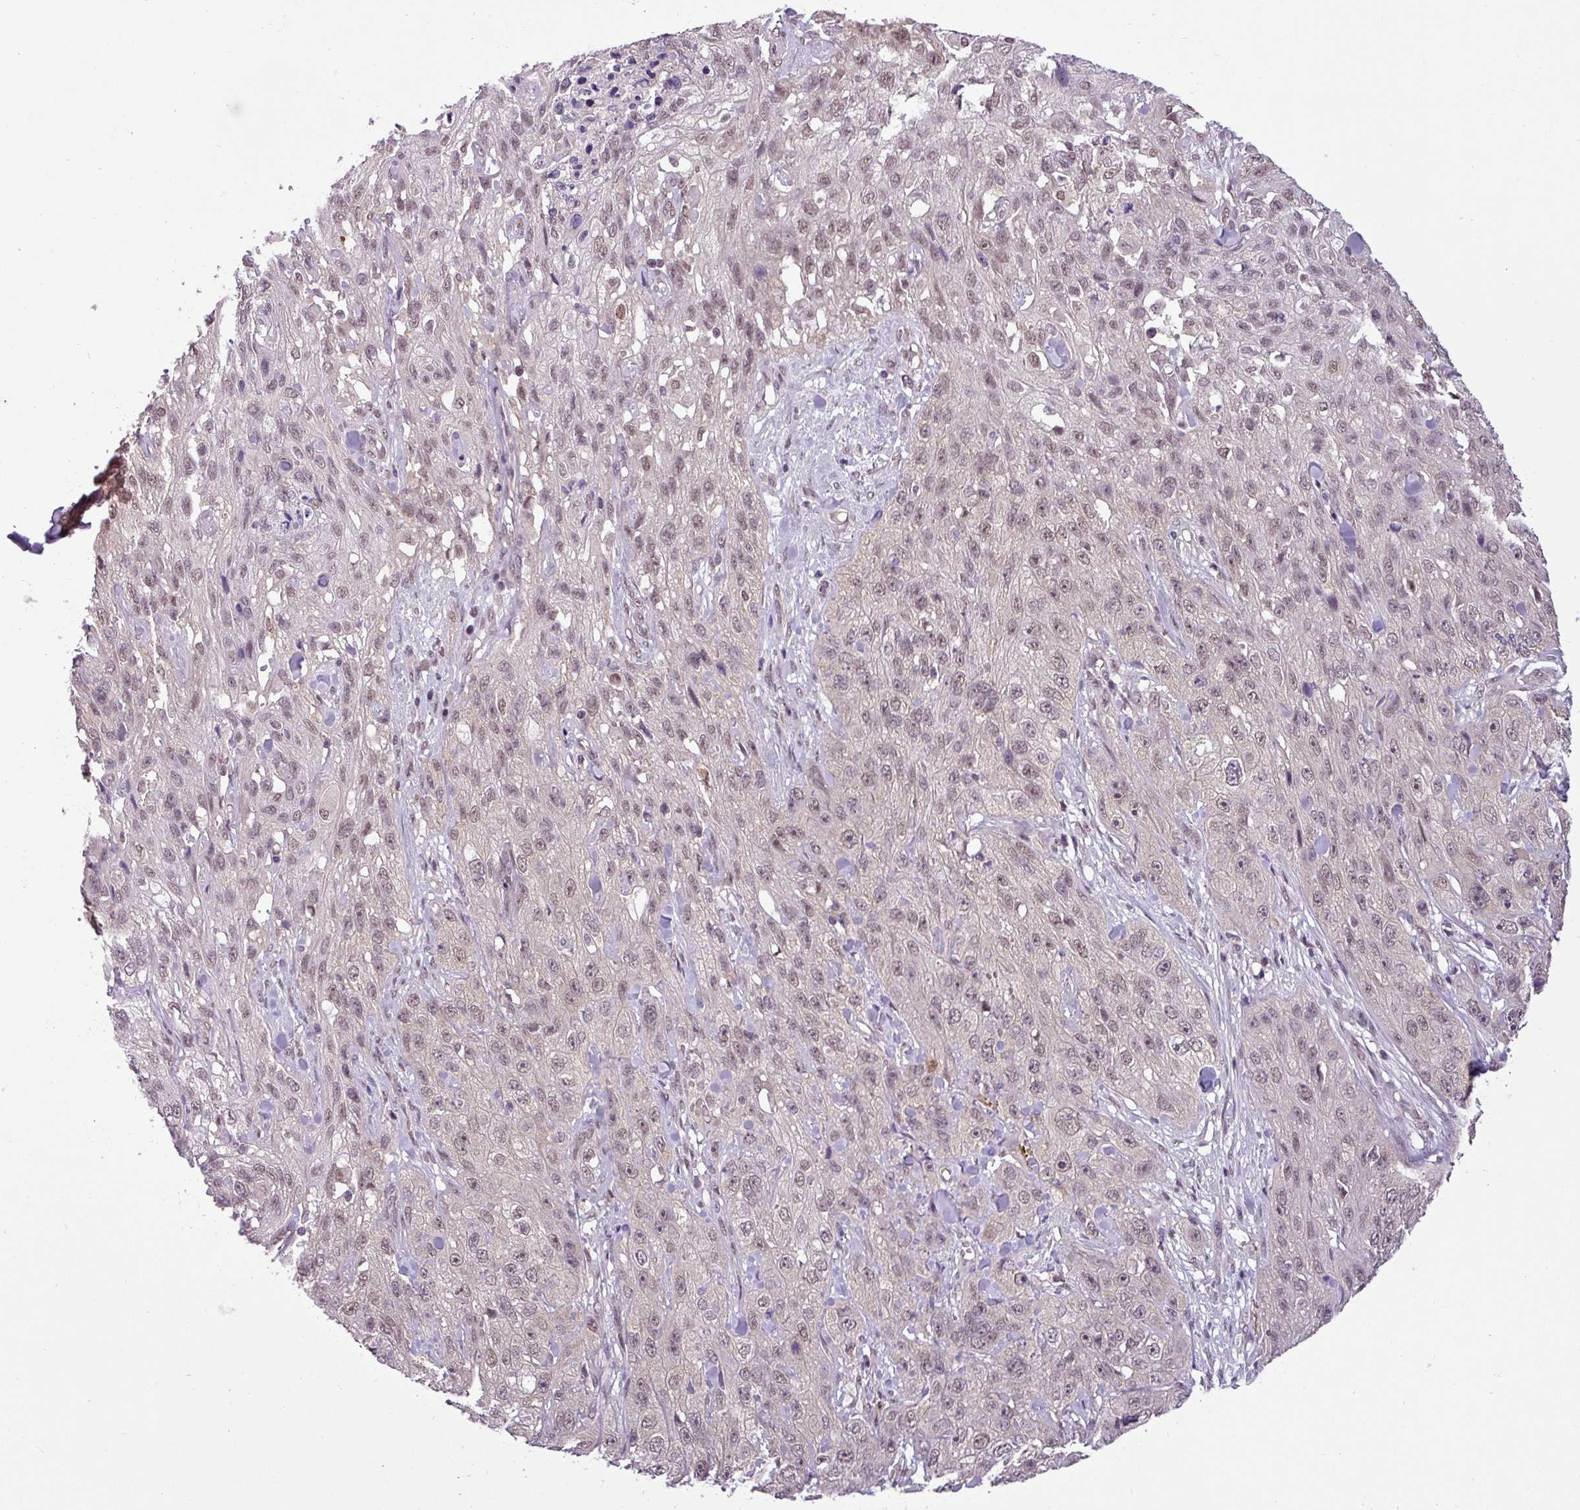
{"staining": {"intensity": "weak", "quantity": "25%-75%", "location": "nuclear"}, "tissue": "skin cancer", "cell_type": "Tumor cells", "image_type": "cancer", "snomed": [{"axis": "morphology", "description": "Squamous cell carcinoma, NOS"}, {"axis": "topography", "description": "Skin"}, {"axis": "topography", "description": "Vulva"}], "caption": "This is an image of IHC staining of skin squamous cell carcinoma, which shows weak positivity in the nuclear of tumor cells.", "gene": "MFHAS1", "patient": {"sex": "female", "age": 86}}